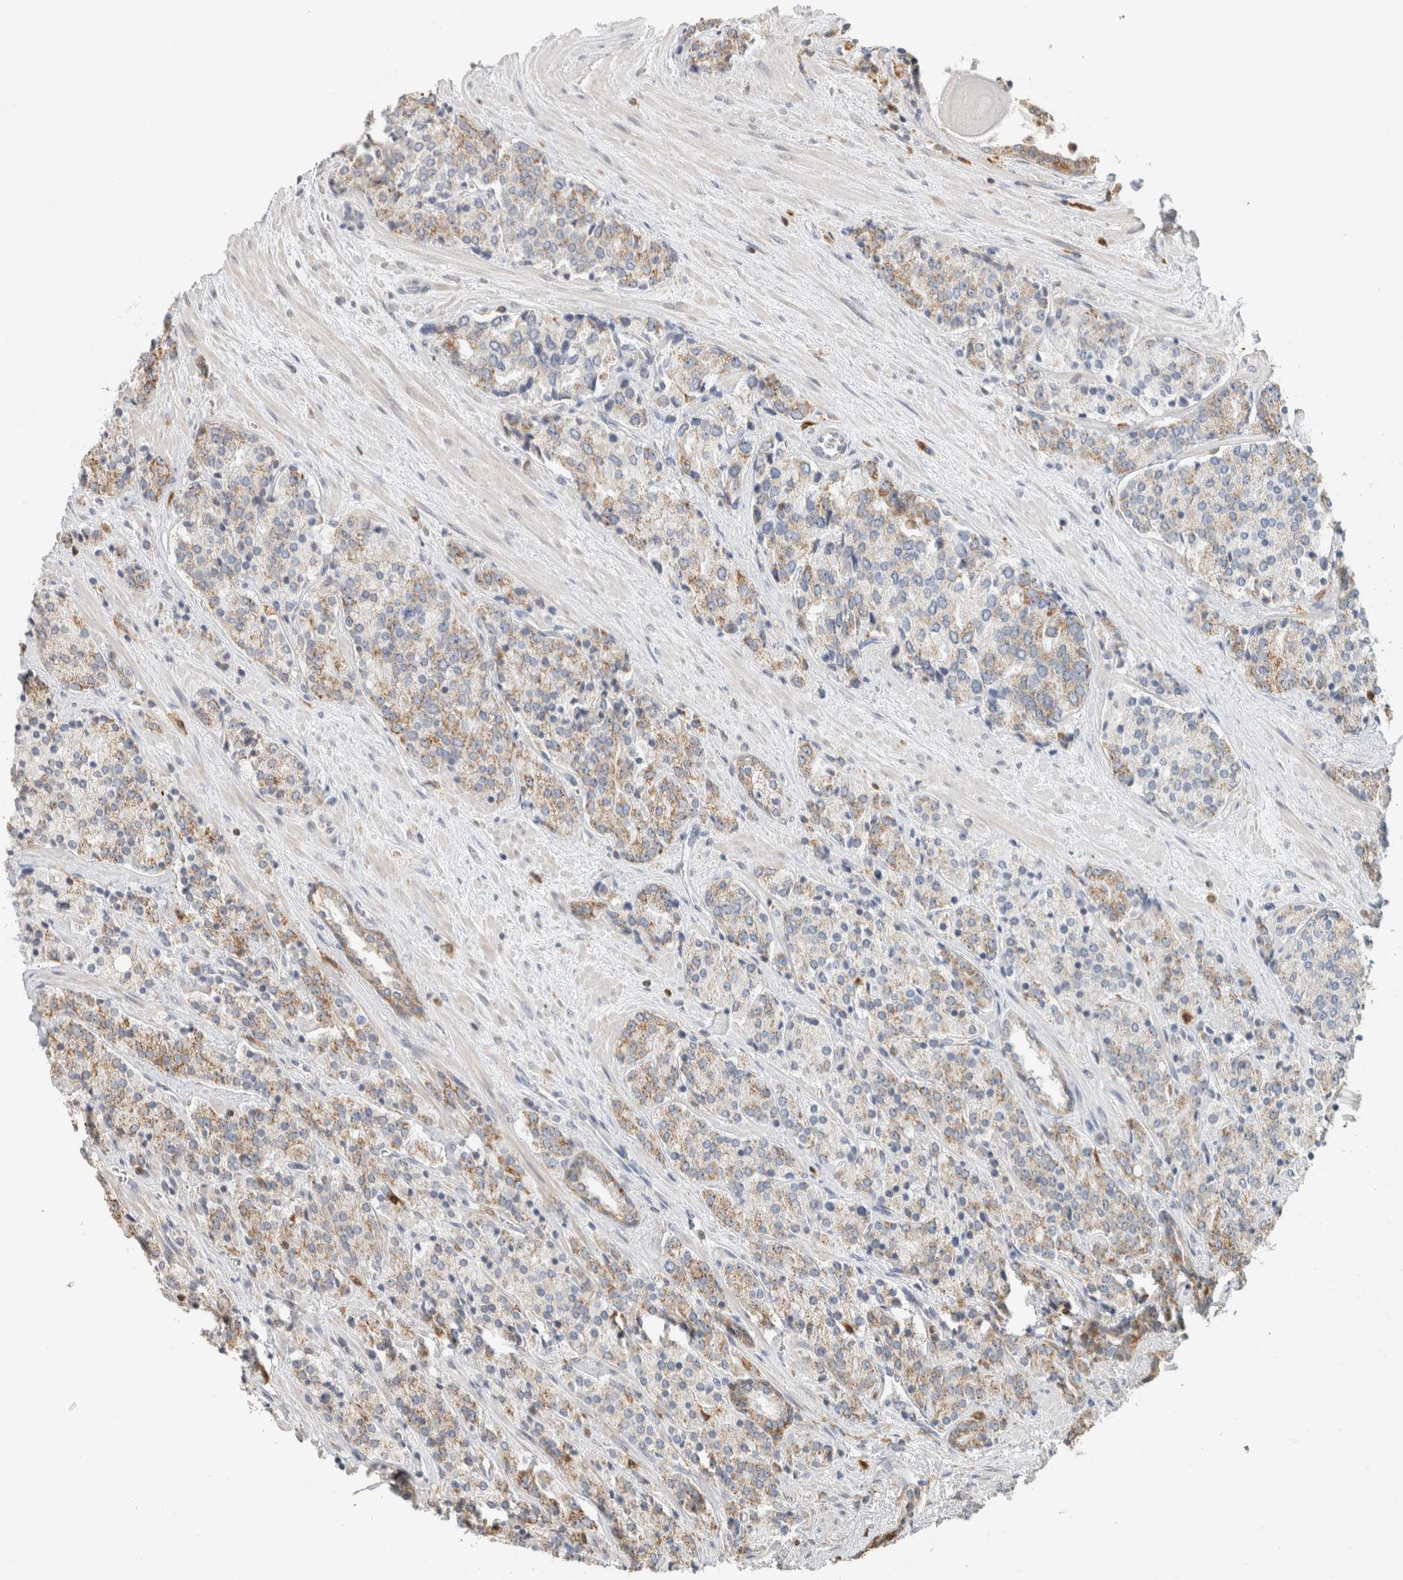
{"staining": {"intensity": "weak", "quantity": ">75%", "location": "cytoplasmic/membranous"}, "tissue": "prostate cancer", "cell_type": "Tumor cells", "image_type": "cancer", "snomed": [{"axis": "morphology", "description": "Adenocarcinoma, High grade"}, {"axis": "topography", "description": "Prostate"}], "caption": "Adenocarcinoma (high-grade) (prostate) was stained to show a protein in brown. There is low levels of weak cytoplasmic/membranous staining in about >75% of tumor cells.", "gene": "CAPG", "patient": {"sex": "male", "age": 71}}